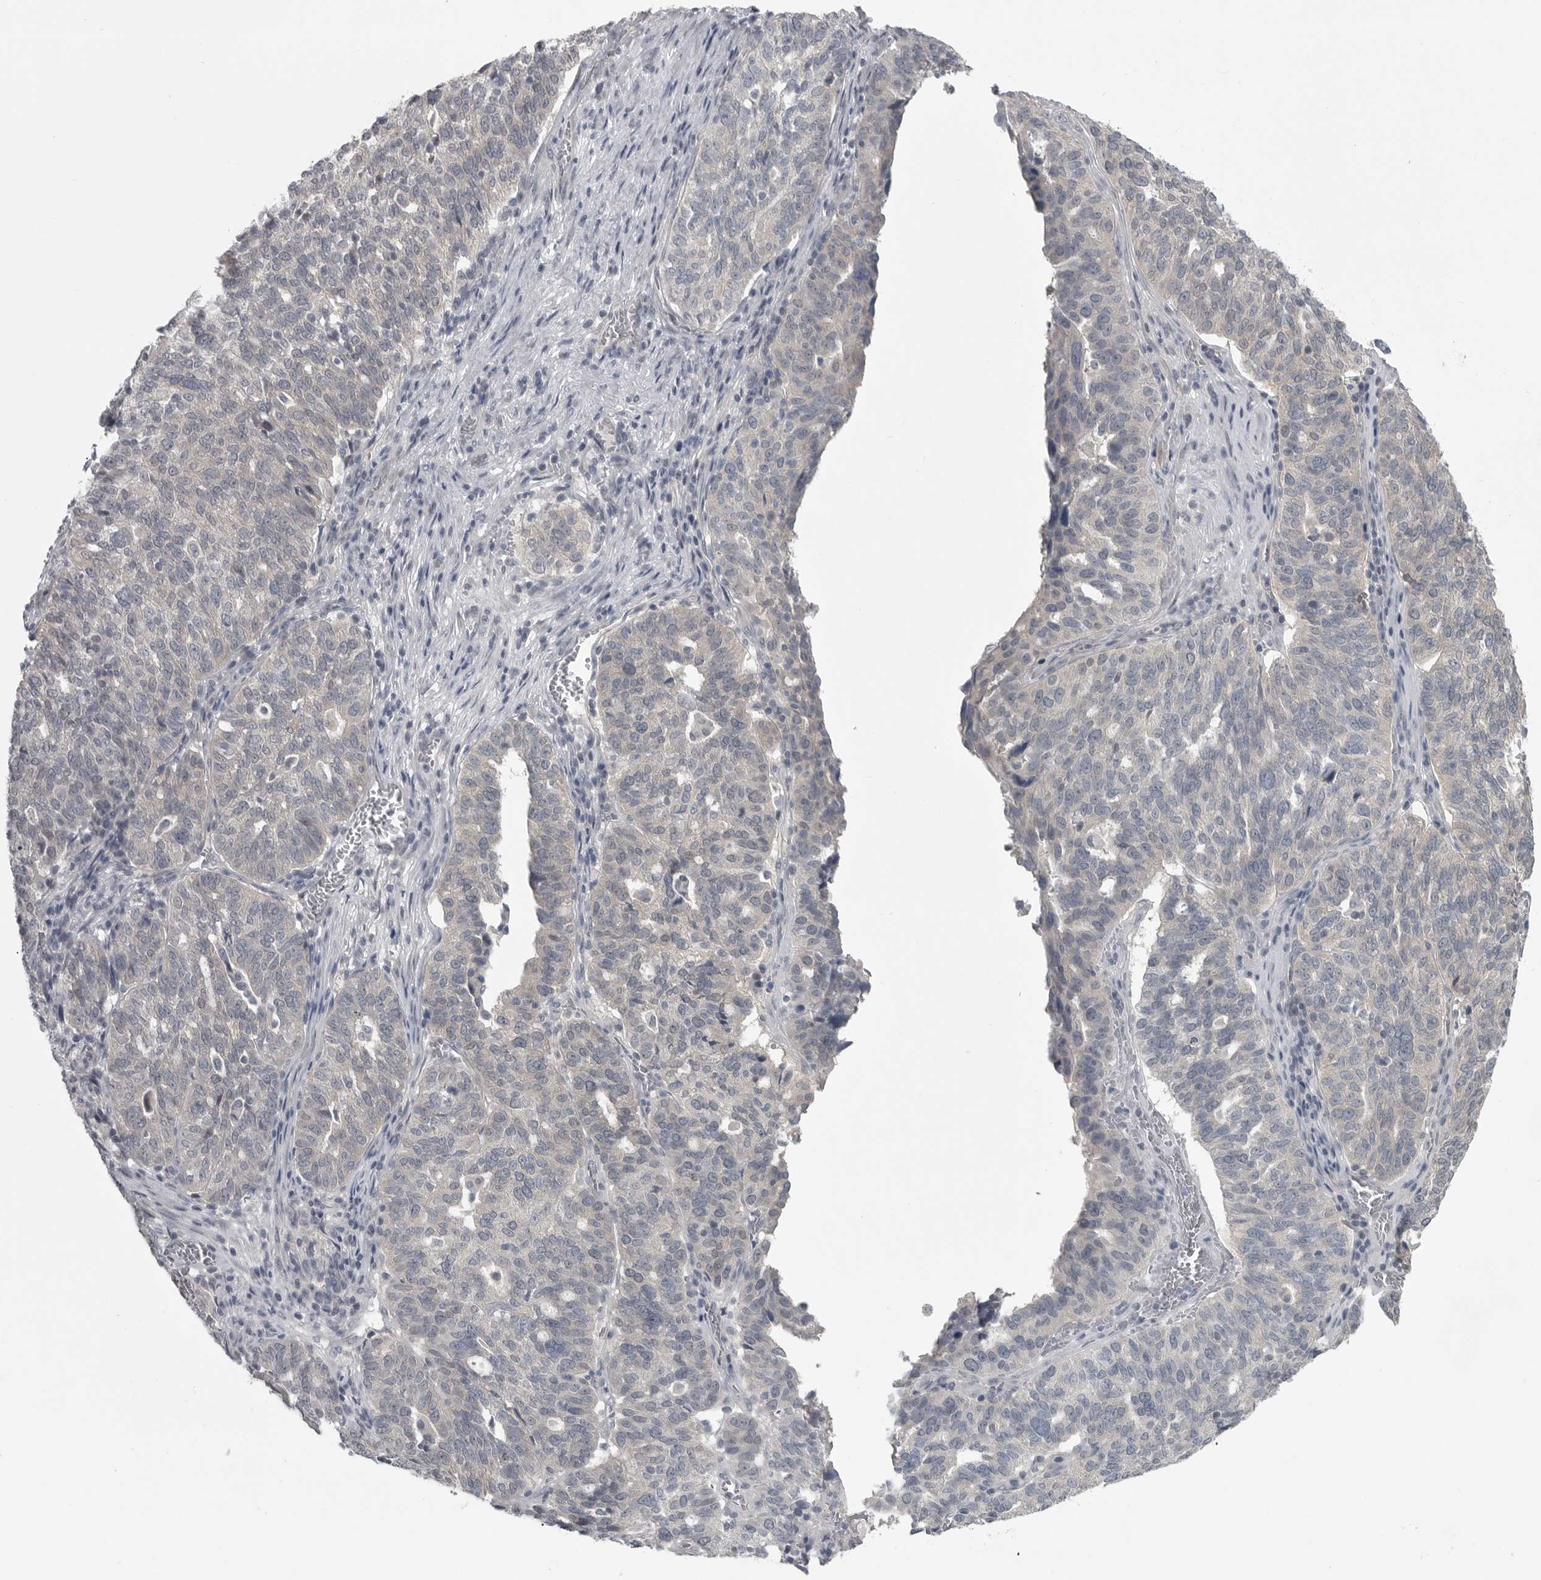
{"staining": {"intensity": "negative", "quantity": "none", "location": "none"}, "tissue": "ovarian cancer", "cell_type": "Tumor cells", "image_type": "cancer", "snomed": [{"axis": "morphology", "description": "Cystadenocarcinoma, serous, NOS"}, {"axis": "topography", "description": "Ovary"}], "caption": "A high-resolution photomicrograph shows immunohistochemistry (IHC) staining of serous cystadenocarcinoma (ovarian), which demonstrates no significant staining in tumor cells. Nuclei are stained in blue.", "gene": "PHF13", "patient": {"sex": "female", "age": 59}}